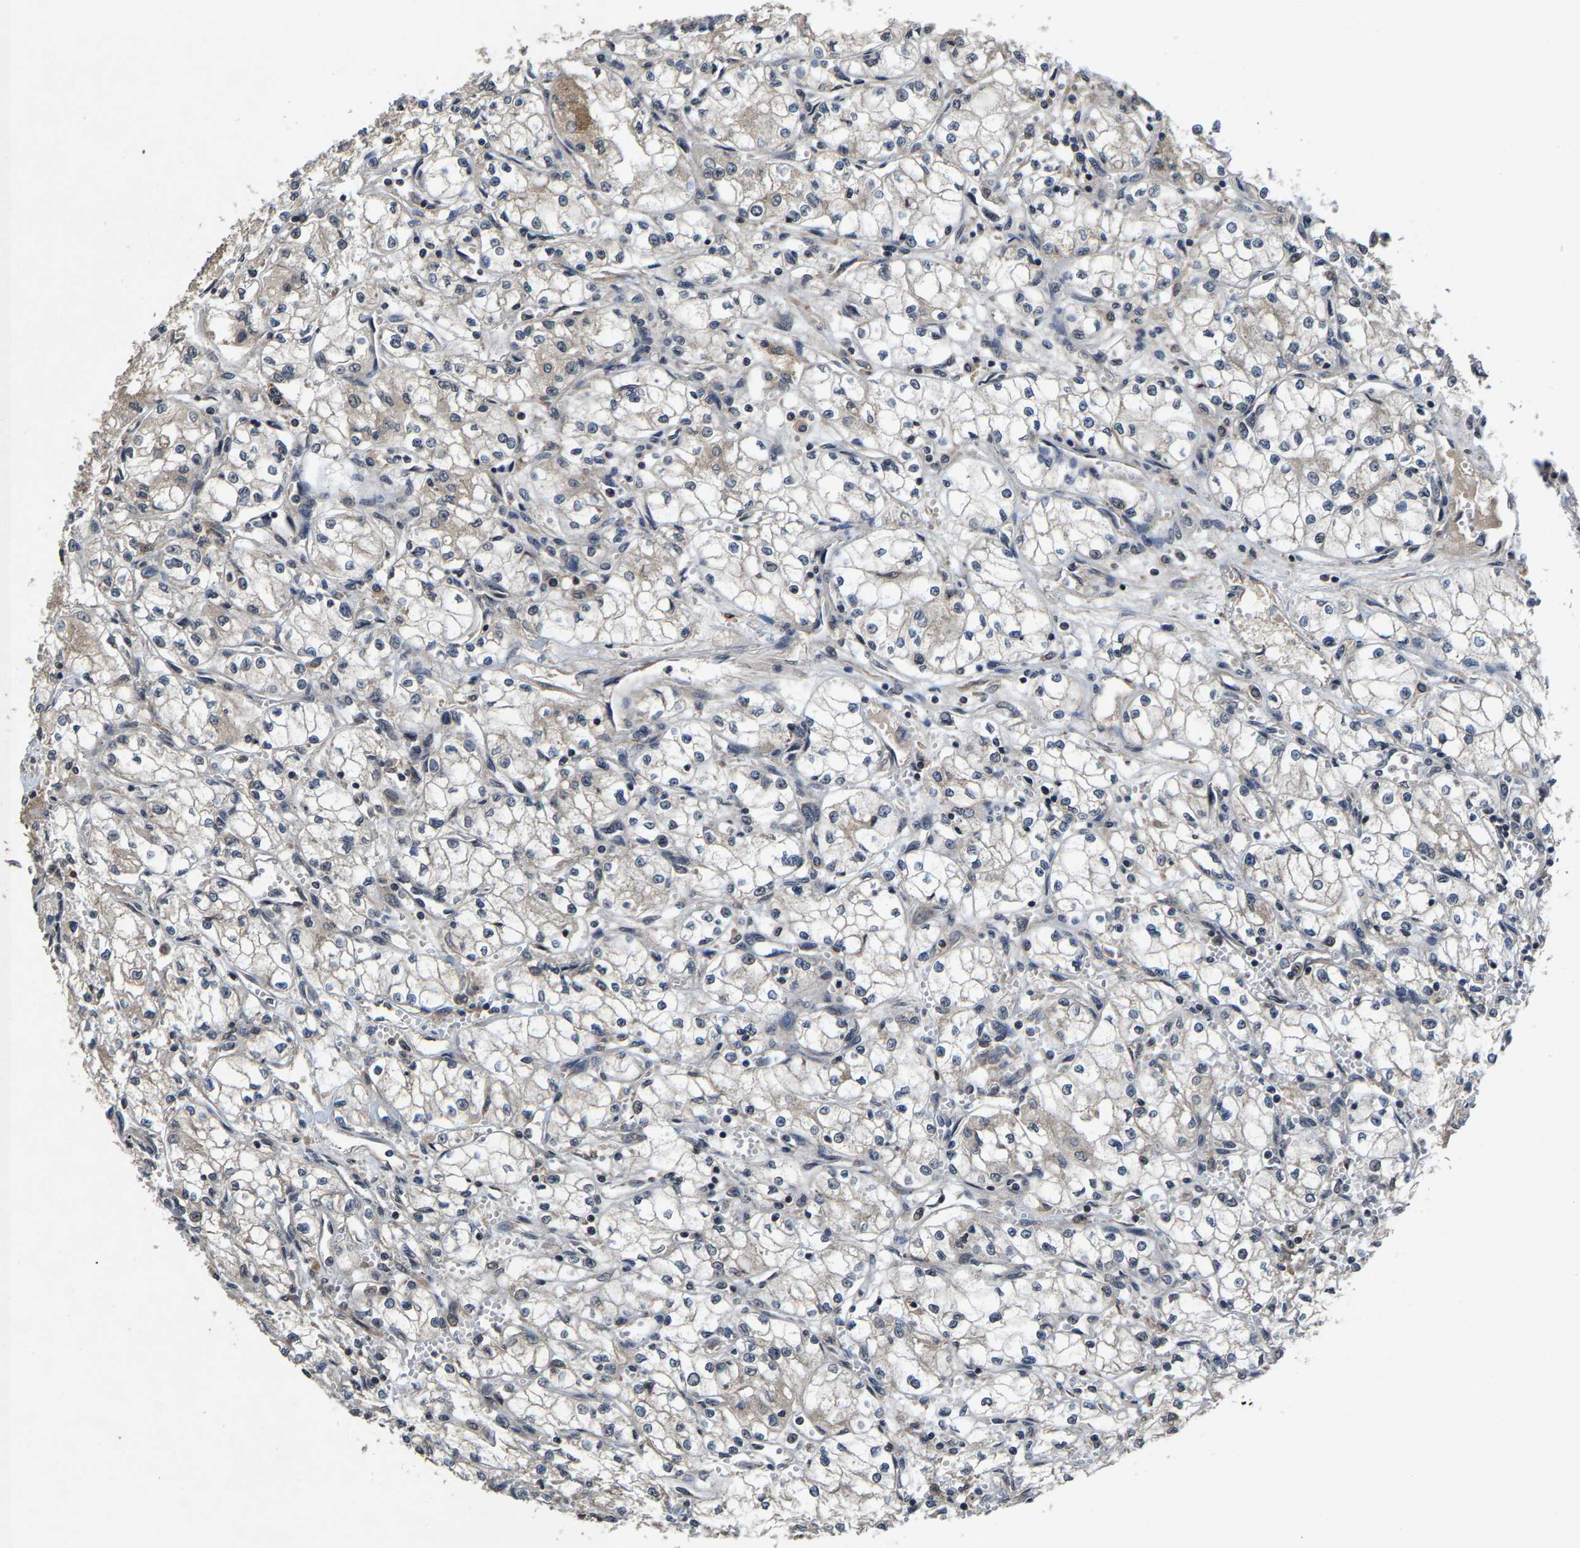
{"staining": {"intensity": "moderate", "quantity": "<25%", "location": "cytoplasmic/membranous"}, "tissue": "renal cancer", "cell_type": "Tumor cells", "image_type": "cancer", "snomed": [{"axis": "morphology", "description": "Normal tissue, NOS"}, {"axis": "morphology", "description": "Adenocarcinoma, NOS"}, {"axis": "topography", "description": "Kidney"}], "caption": "The histopathology image exhibits staining of renal cancer, revealing moderate cytoplasmic/membranous protein expression (brown color) within tumor cells.", "gene": "HUWE1", "patient": {"sex": "male", "age": 59}}